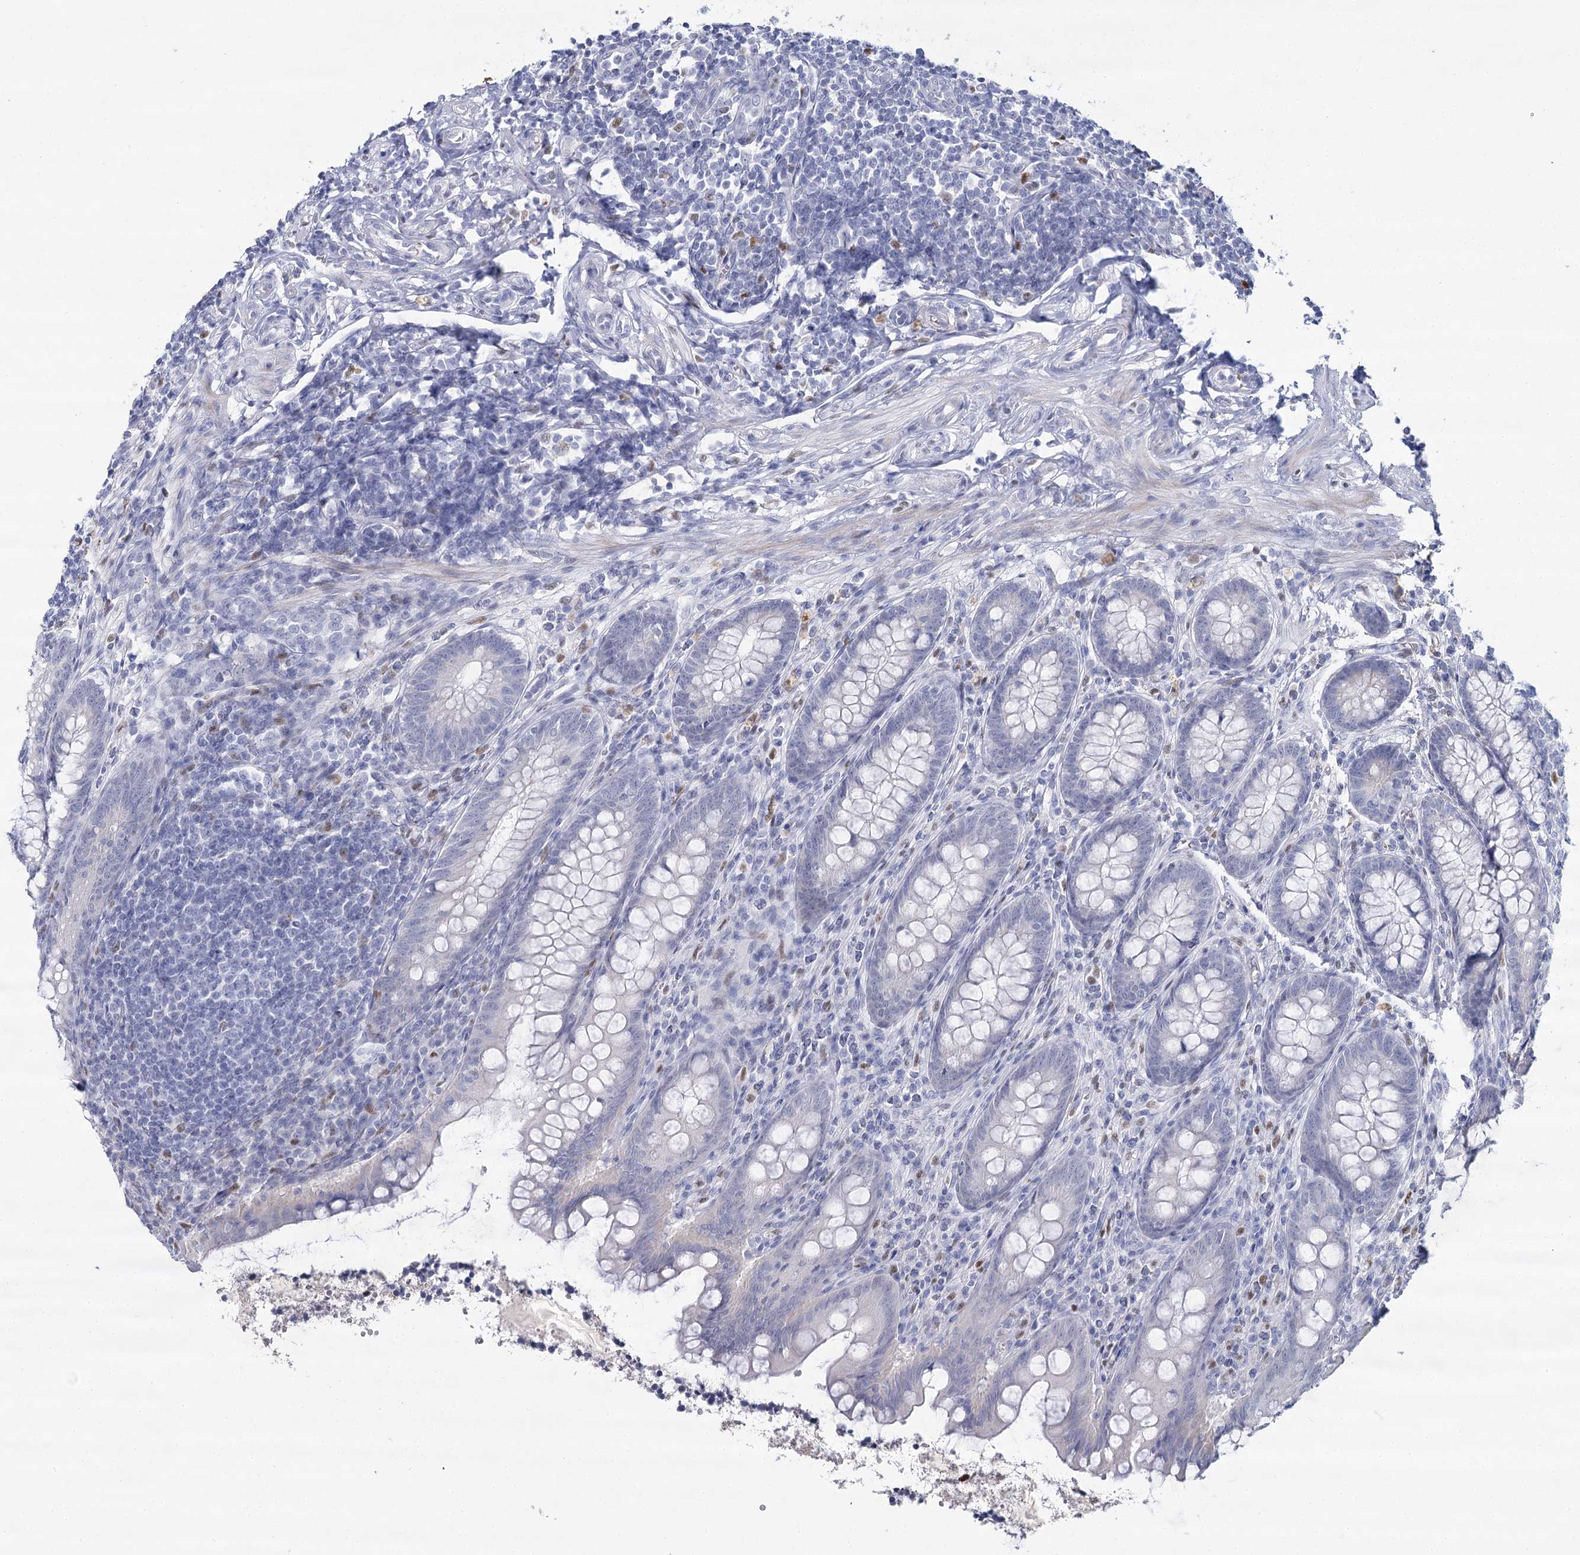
{"staining": {"intensity": "negative", "quantity": "none", "location": "none"}, "tissue": "appendix", "cell_type": "Glandular cells", "image_type": "normal", "snomed": [{"axis": "morphology", "description": "Normal tissue, NOS"}, {"axis": "topography", "description": "Appendix"}], "caption": "Protein analysis of normal appendix shows no significant positivity in glandular cells. Brightfield microscopy of immunohistochemistry stained with DAB (brown) and hematoxylin (blue), captured at high magnification.", "gene": "IGSF3", "patient": {"sex": "female", "age": 33}}